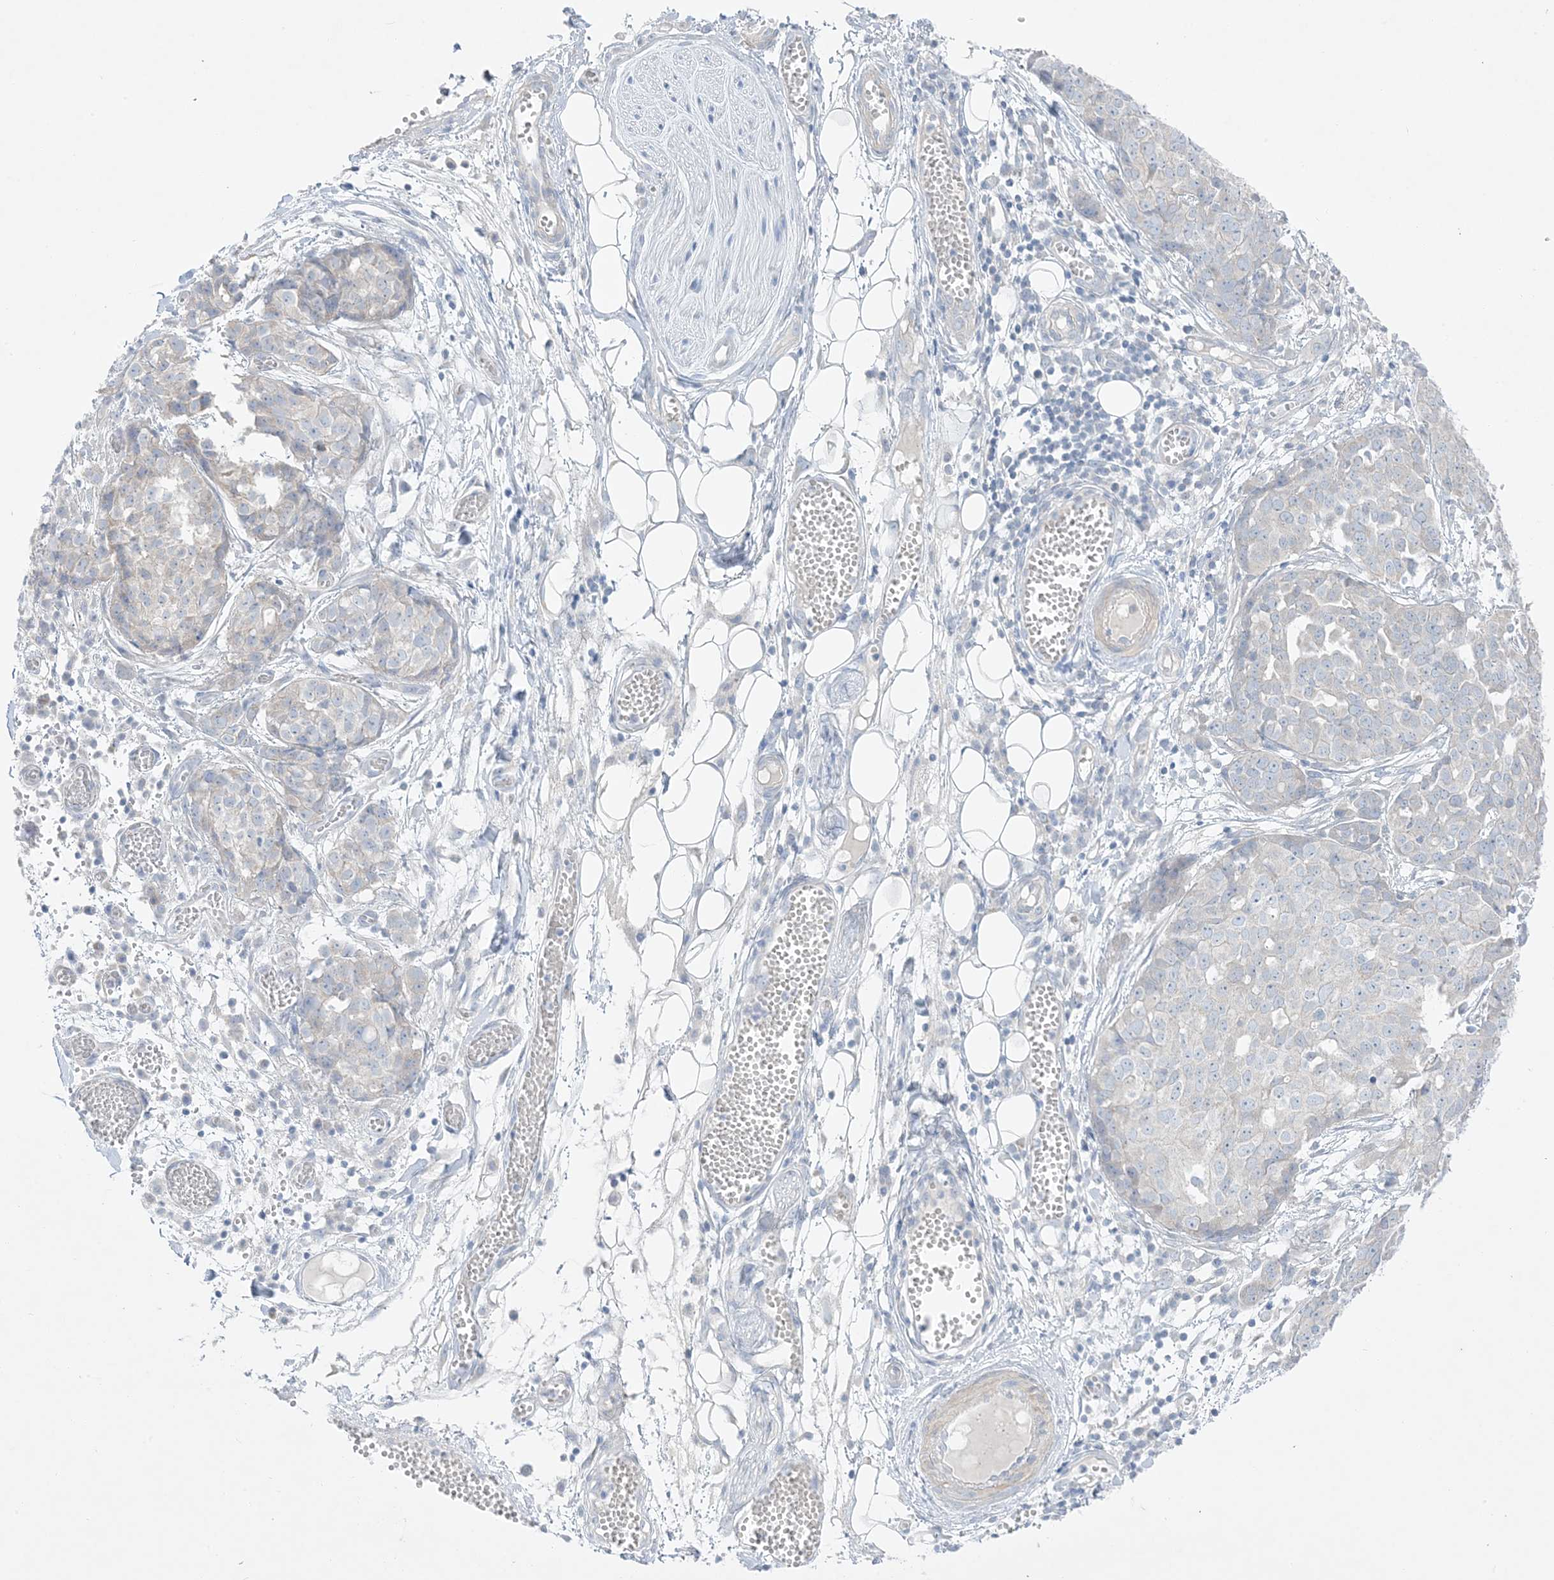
{"staining": {"intensity": "negative", "quantity": "none", "location": "none"}, "tissue": "ovarian cancer", "cell_type": "Tumor cells", "image_type": "cancer", "snomed": [{"axis": "morphology", "description": "Cystadenocarcinoma, serous, NOS"}, {"axis": "topography", "description": "Soft tissue"}, {"axis": "topography", "description": "Ovary"}], "caption": "Photomicrograph shows no protein positivity in tumor cells of ovarian cancer tissue. Nuclei are stained in blue.", "gene": "FAM184A", "patient": {"sex": "female", "age": 57}}